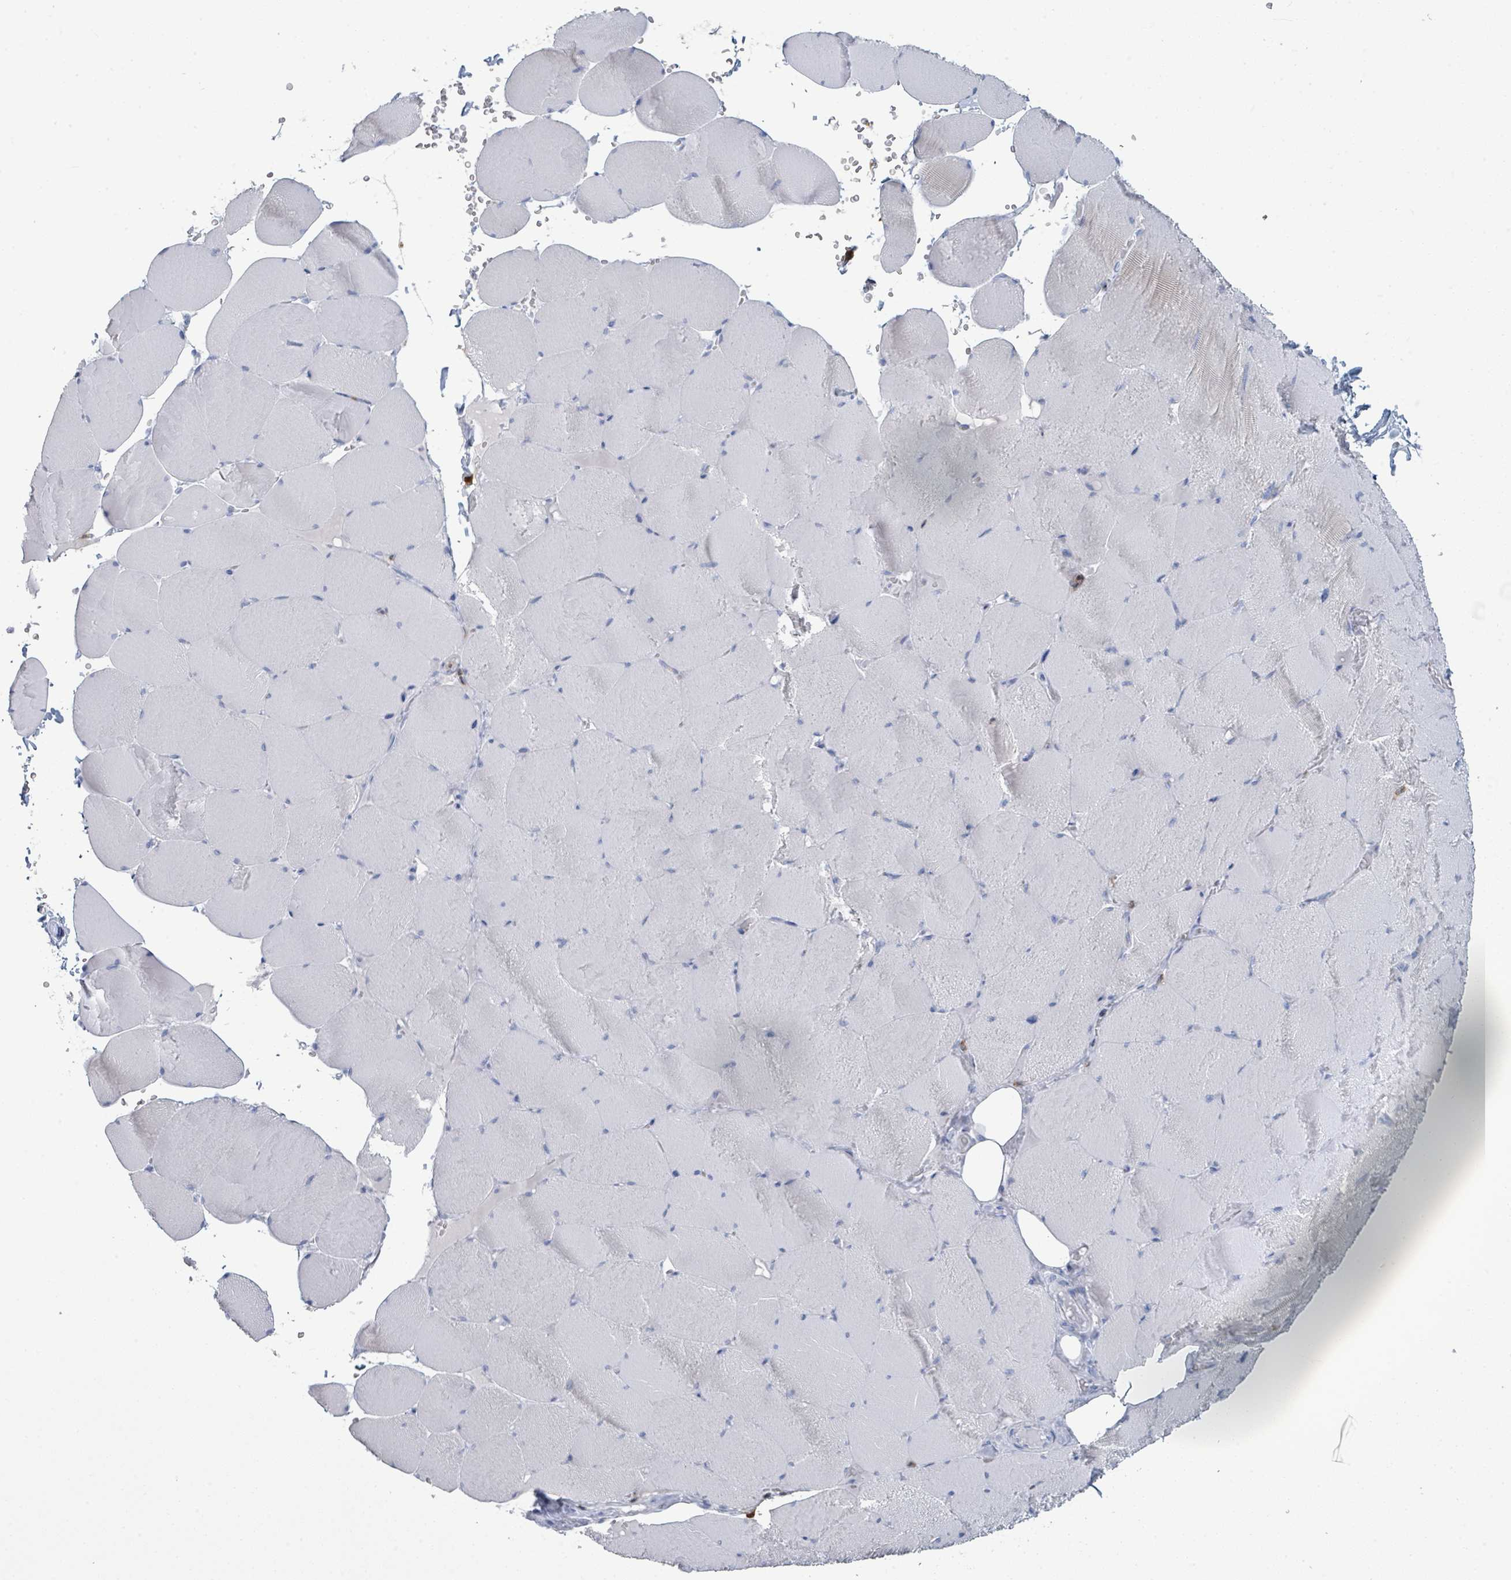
{"staining": {"intensity": "negative", "quantity": "none", "location": "none"}, "tissue": "skeletal muscle", "cell_type": "Myocytes", "image_type": "normal", "snomed": [{"axis": "morphology", "description": "Normal tissue, NOS"}, {"axis": "topography", "description": "Skeletal muscle"}, {"axis": "topography", "description": "Head-Neck"}], "caption": "Protein analysis of normal skeletal muscle displays no significant expression in myocytes.", "gene": "DEFA4", "patient": {"sex": "male", "age": 66}}